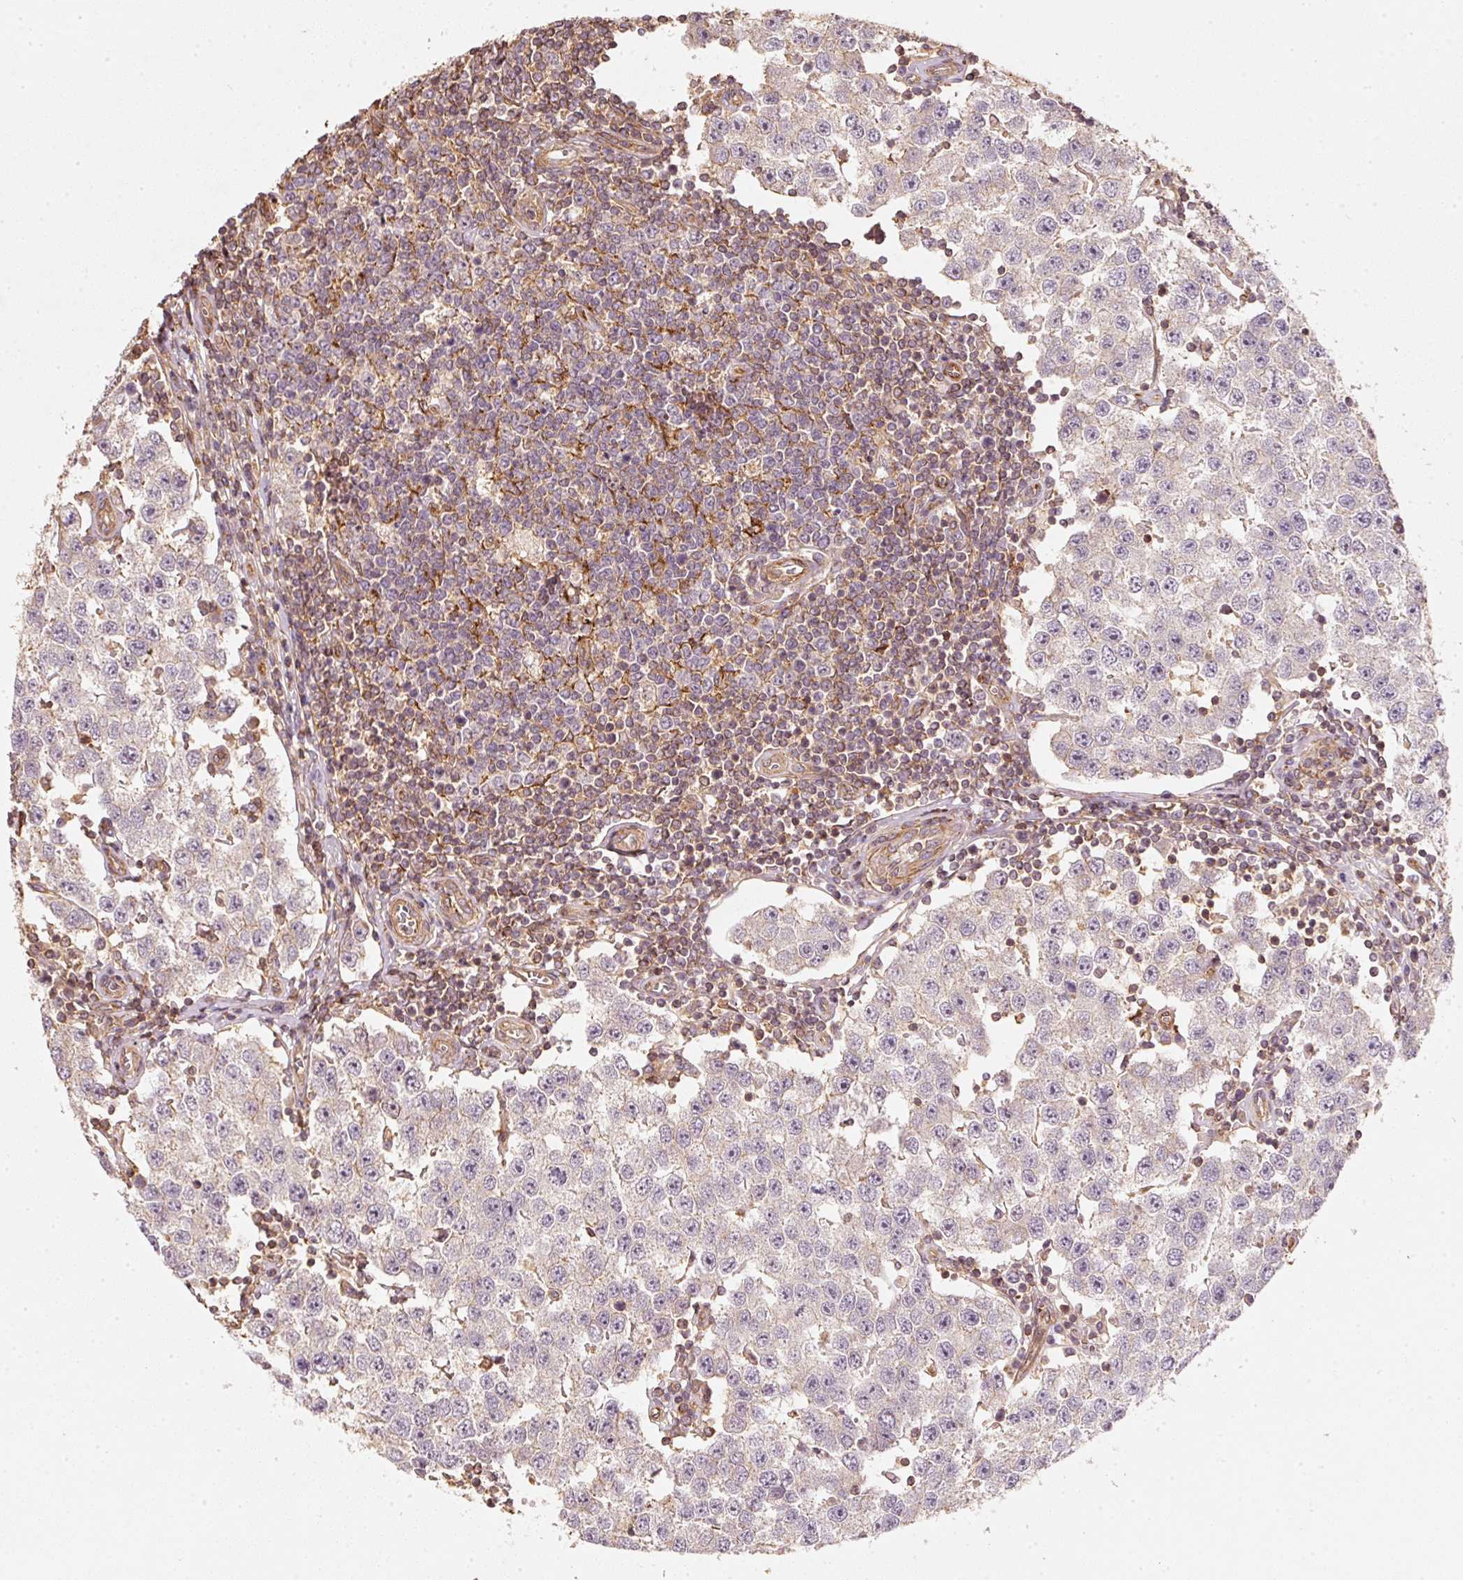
{"staining": {"intensity": "negative", "quantity": "none", "location": "none"}, "tissue": "testis cancer", "cell_type": "Tumor cells", "image_type": "cancer", "snomed": [{"axis": "morphology", "description": "Seminoma, NOS"}, {"axis": "topography", "description": "Testis"}], "caption": "This is an immunohistochemistry (IHC) image of seminoma (testis). There is no positivity in tumor cells.", "gene": "CEP95", "patient": {"sex": "male", "age": 34}}